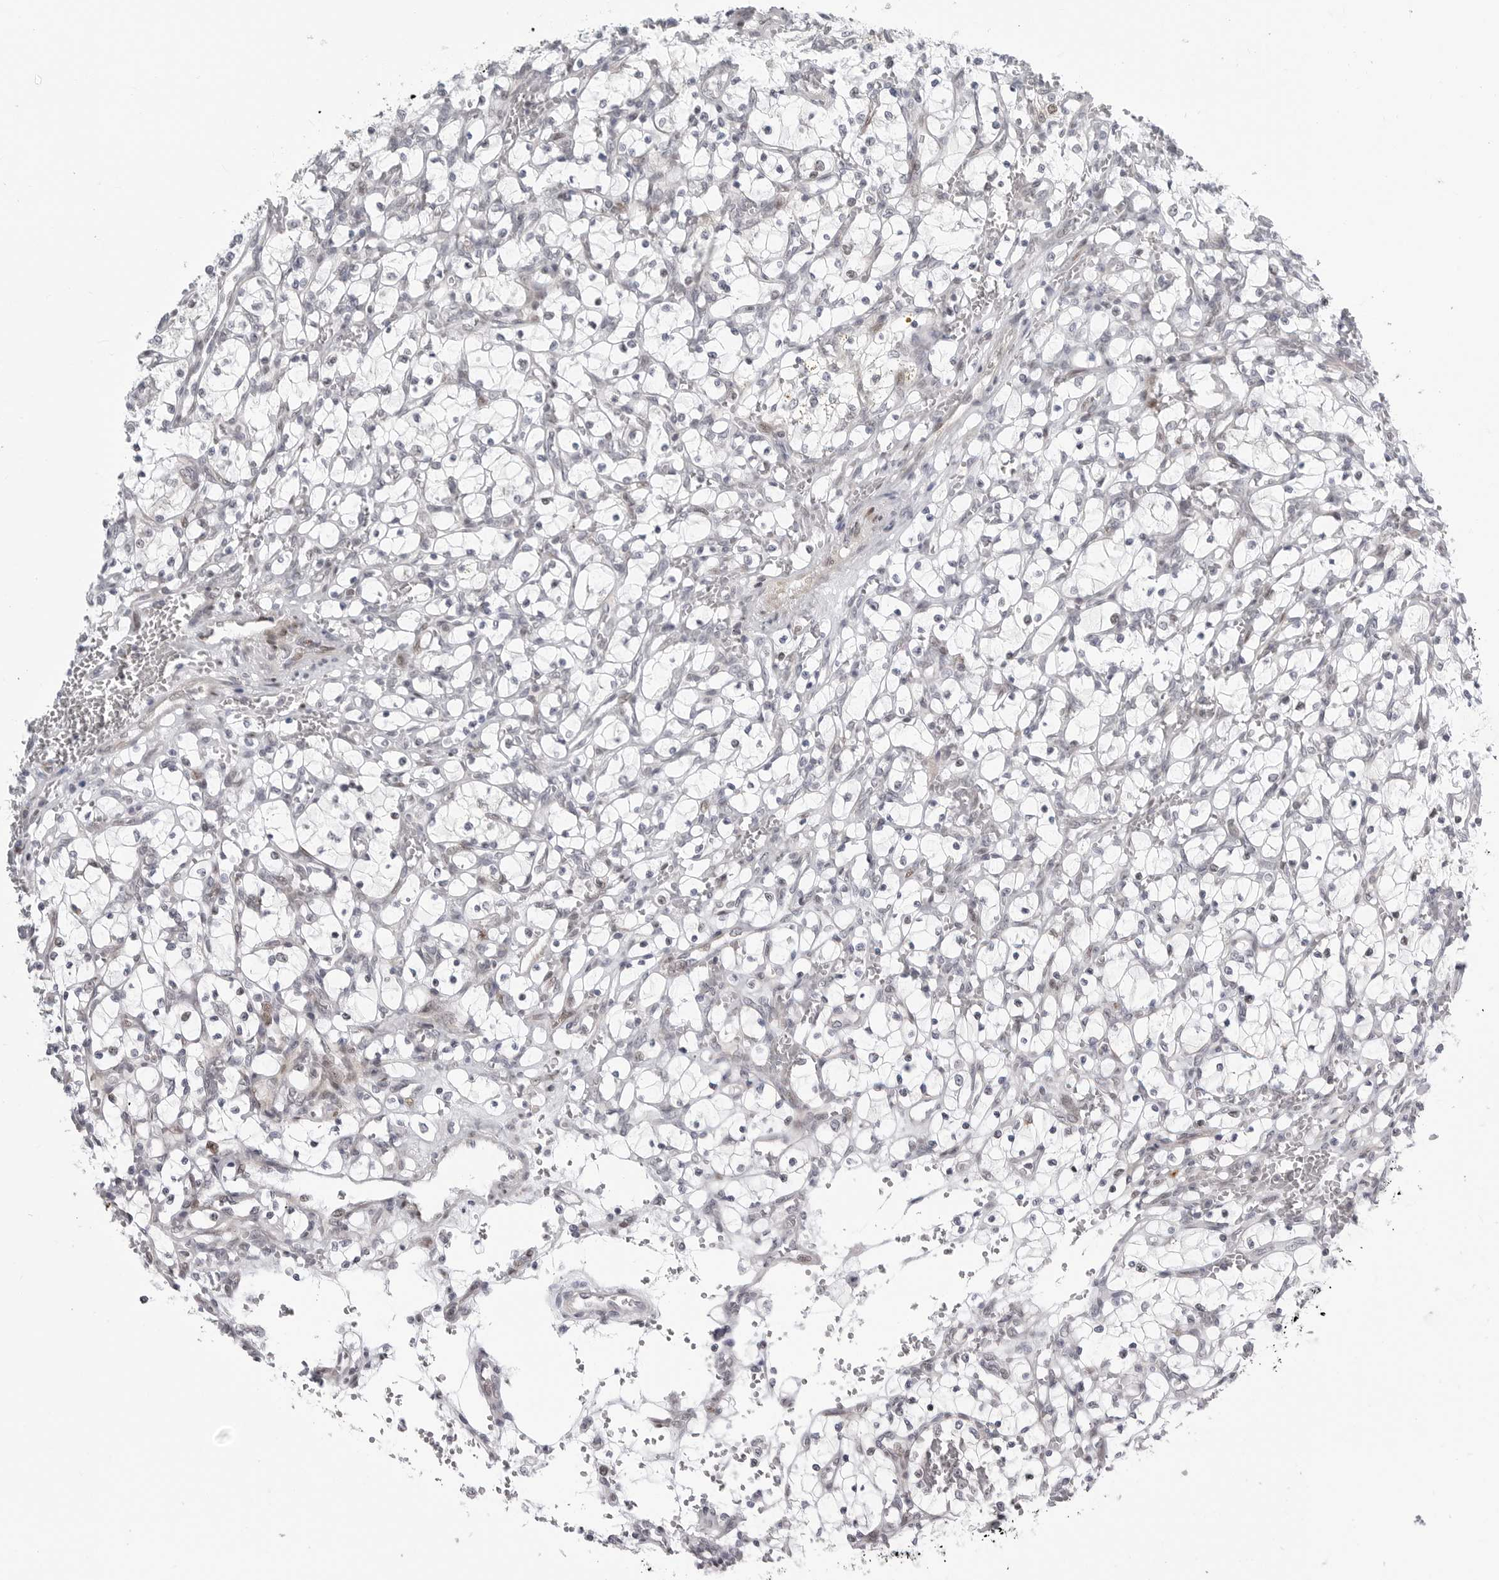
{"staining": {"intensity": "negative", "quantity": "none", "location": "none"}, "tissue": "renal cancer", "cell_type": "Tumor cells", "image_type": "cancer", "snomed": [{"axis": "morphology", "description": "Adenocarcinoma, NOS"}, {"axis": "topography", "description": "Kidney"}], "caption": "Human renal cancer stained for a protein using IHC reveals no expression in tumor cells.", "gene": "FAM135B", "patient": {"sex": "female", "age": 69}}